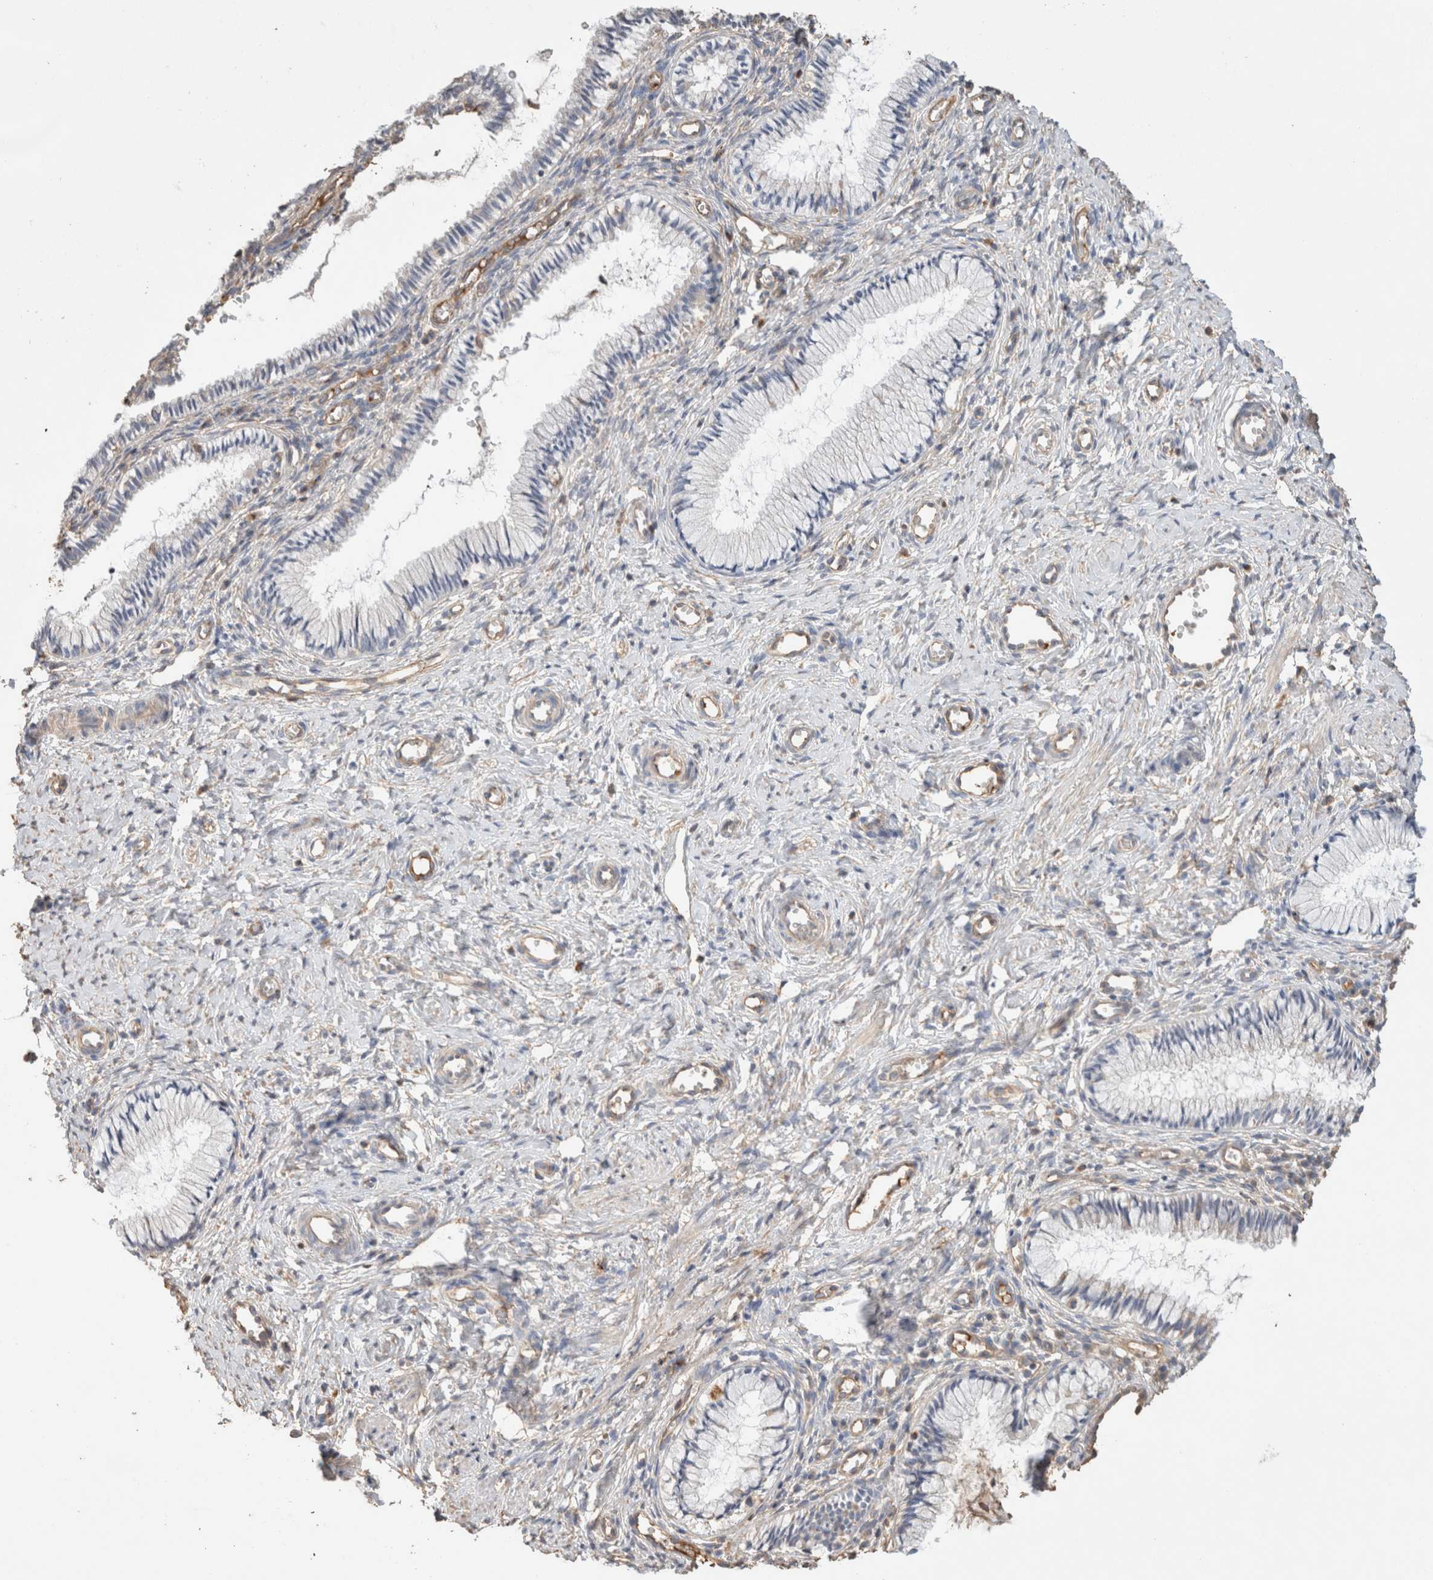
{"staining": {"intensity": "negative", "quantity": "none", "location": "none"}, "tissue": "cervix", "cell_type": "Glandular cells", "image_type": "normal", "snomed": [{"axis": "morphology", "description": "Normal tissue, NOS"}, {"axis": "topography", "description": "Cervix"}], "caption": "Immunohistochemistry (IHC) micrograph of benign human cervix stained for a protein (brown), which shows no positivity in glandular cells.", "gene": "PROS1", "patient": {"sex": "female", "age": 27}}